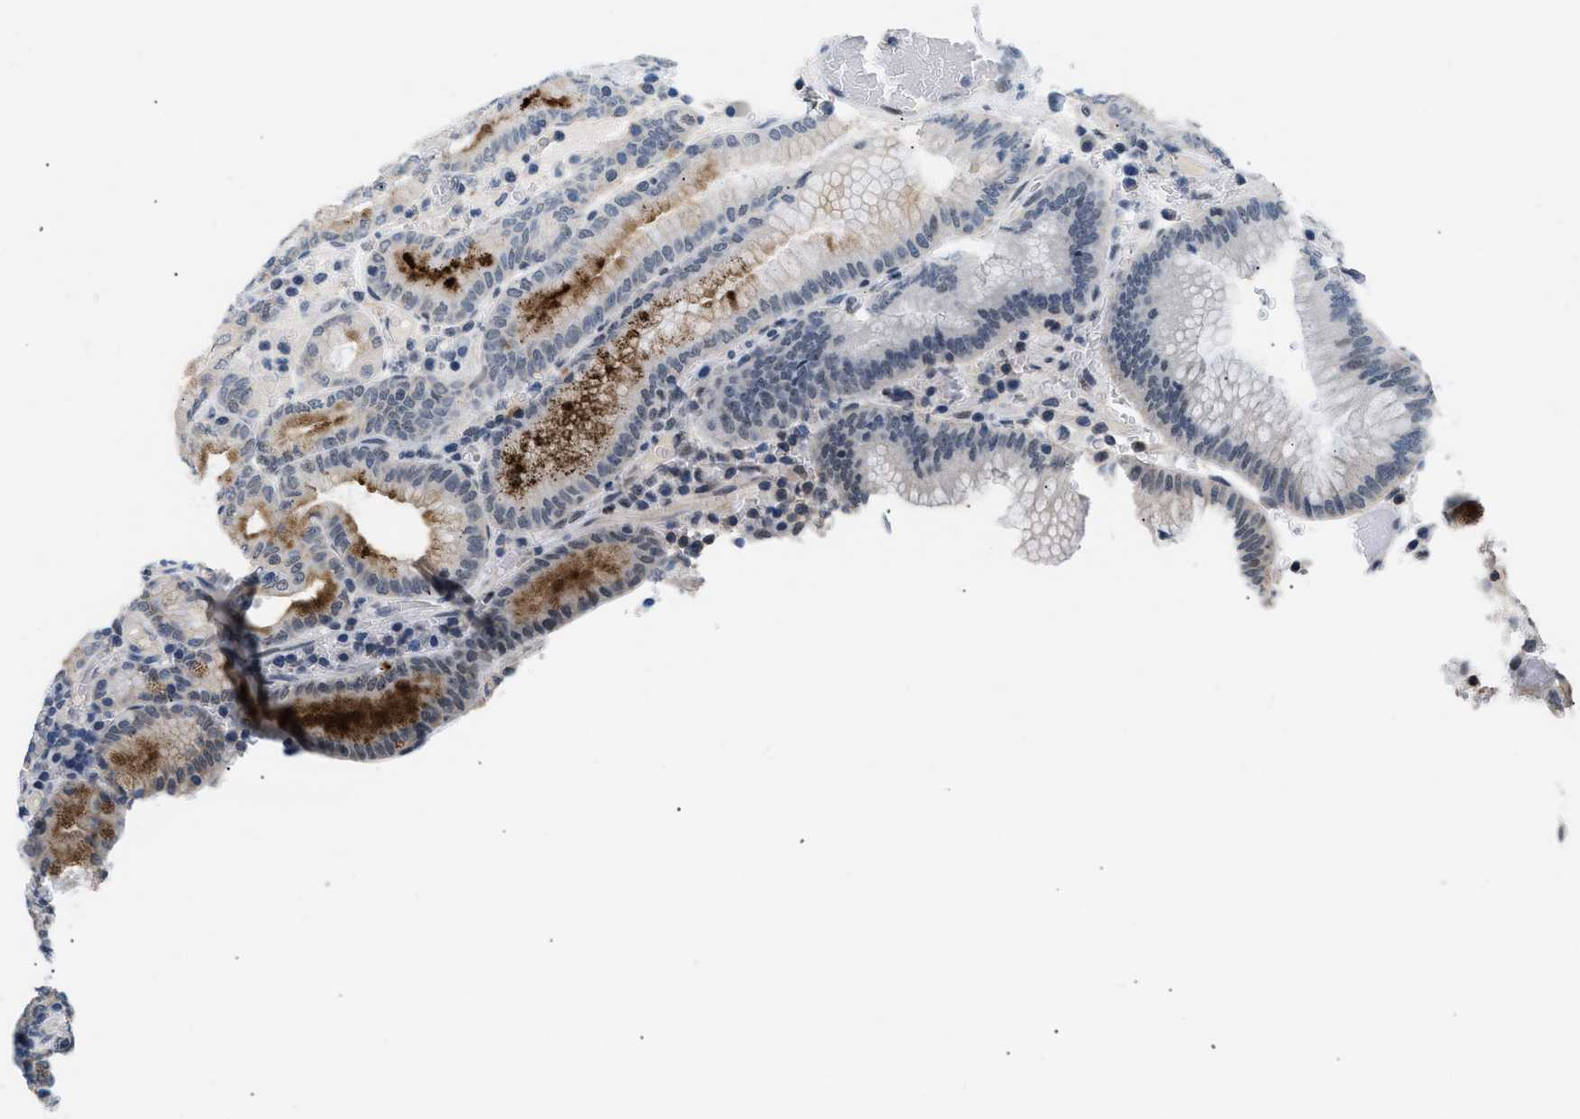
{"staining": {"intensity": "moderate", "quantity": "<25%", "location": "cytoplasmic/membranous"}, "tissue": "stomach", "cell_type": "Glandular cells", "image_type": "normal", "snomed": [{"axis": "morphology", "description": "Normal tissue, NOS"}, {"axis": "morphology", "description": "Carcinoid, malignant, NOS"}, {"axis": "topography", "description": "Stomach, upper"}], "caption": "Brown immunohistochemical staining in normal human stomach demonstrates moderate cytoplasmic/membranous positivity in approximately <25% of glandular cells.", "gene": "KCNC3", "patient": {"sex": "male", "age": 39}}